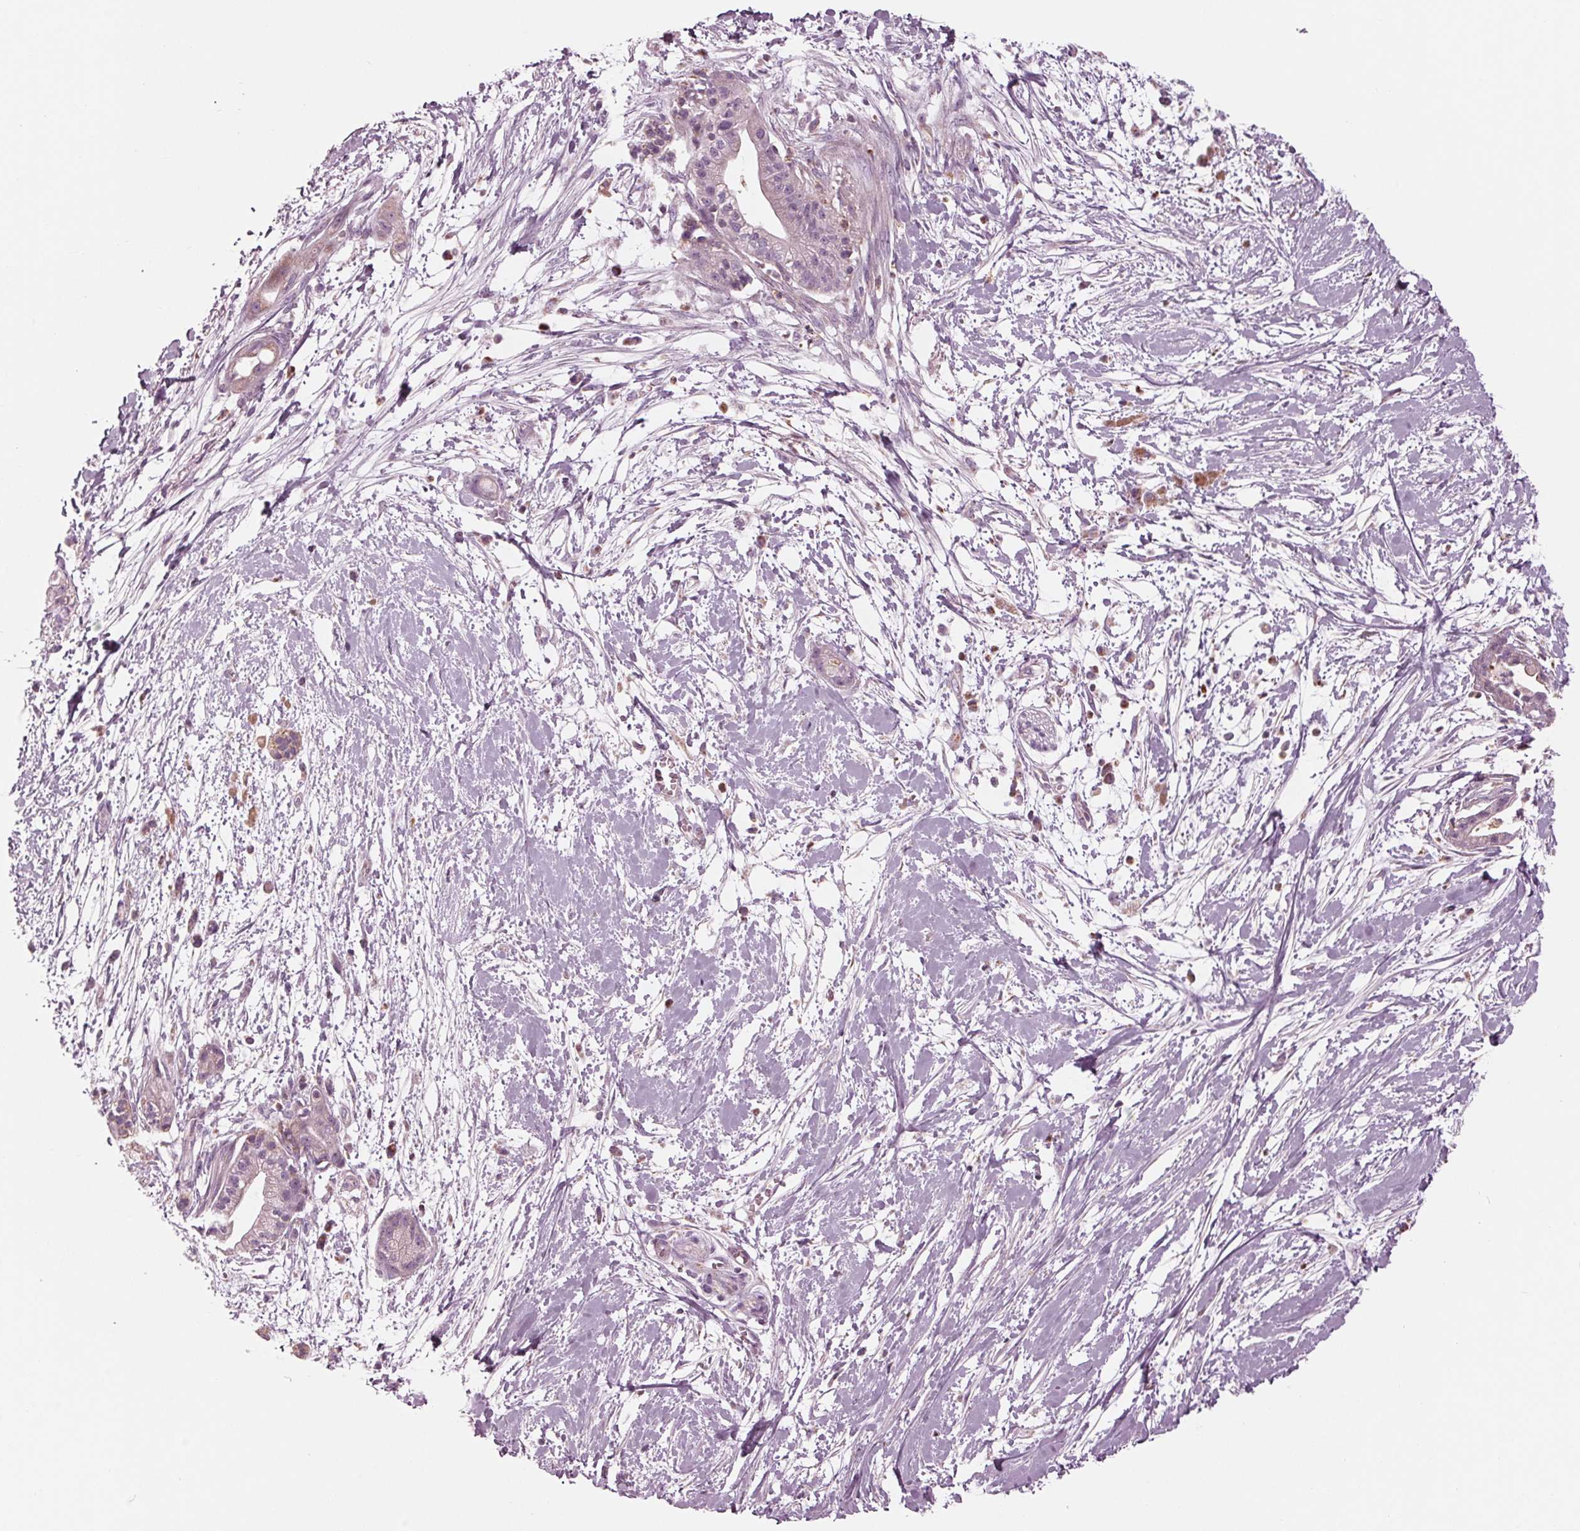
{"staining": {"intensity": "negative", "quantity": "none", "location": "none"}, "tissue": "pancreatic cancer", "cell_type": "Tumor cells", "image_type": "cancer", "snomed": [{"axis": "morphology", "description": "Normal tissue, NOS"}, {"axis": "morphology", "description": "Adenocarcinoma, NOS"}, {"axis": "topography", "description": "Lymph node"}, {"axis": "topography", "description": "Pancreas"}], "caption": "Tumor cells are negative for brown protein staining in pancreatic cancer (adenocarcinoma).", "gene": "CLN6", "patient": {"sex": "female", "age": 58}}